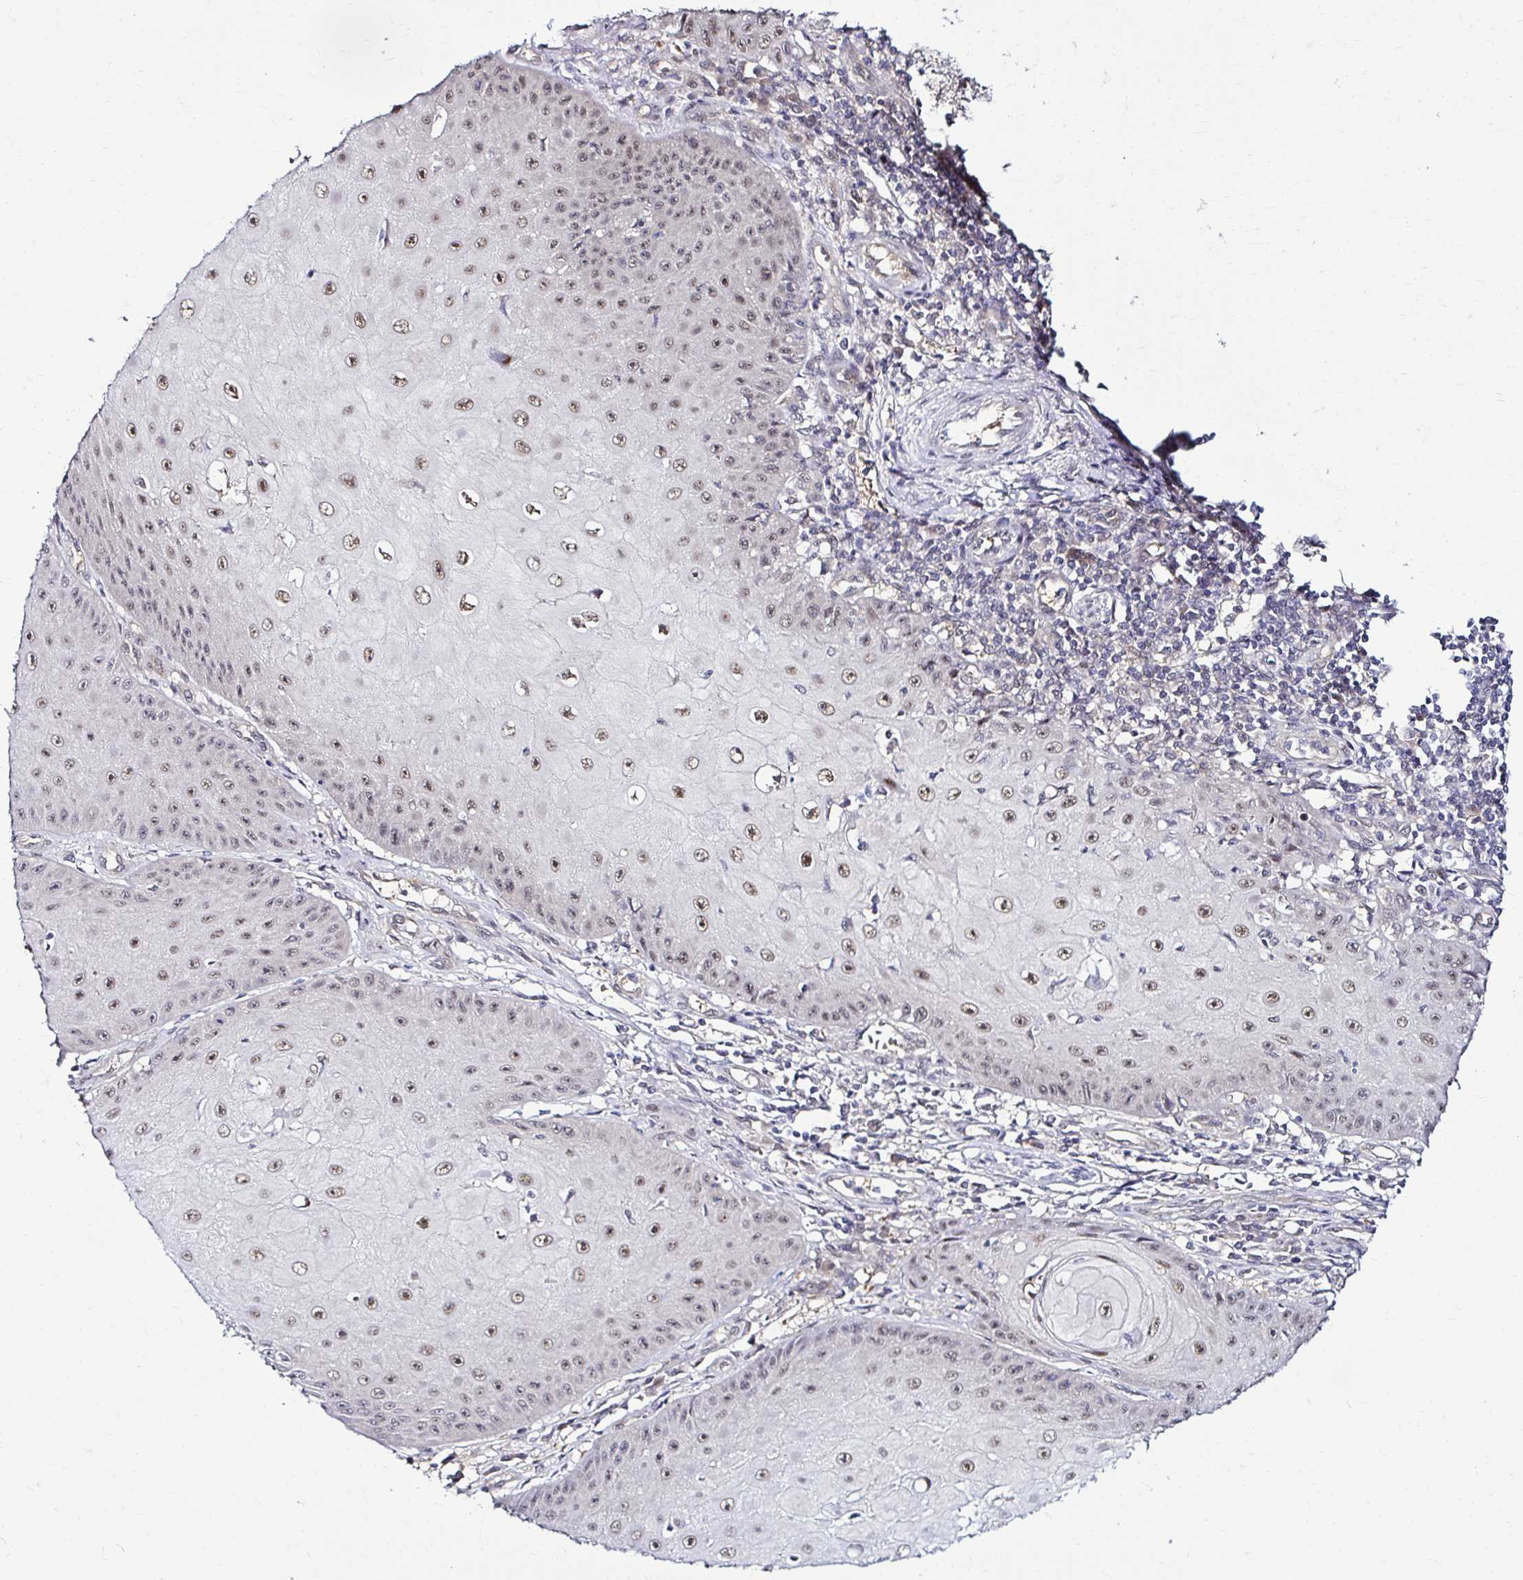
{"staining": {"intensity": "moderate", "quantity": "25%-75%", "location": "nuclear"}, "tissue": "skin cancer", "cell_type": "Tumor cells", "image_type": "cancer", "snomed": [{"axis": "morphology", "description": "Squamous cell carcinoma, NOS"}, {"axis": "topography", "description": "Skin"}], "caption": "The micrograph displays staining of skin squamous cell carcinoma, revealing moderate nuclear protein expression (brown color) within tumor cells. Immunohistochemistry stains the protein in brown and the nuclei are stained blue.", "gene": "PSMD3", "patient": {"sex": "male", "age": 70}}